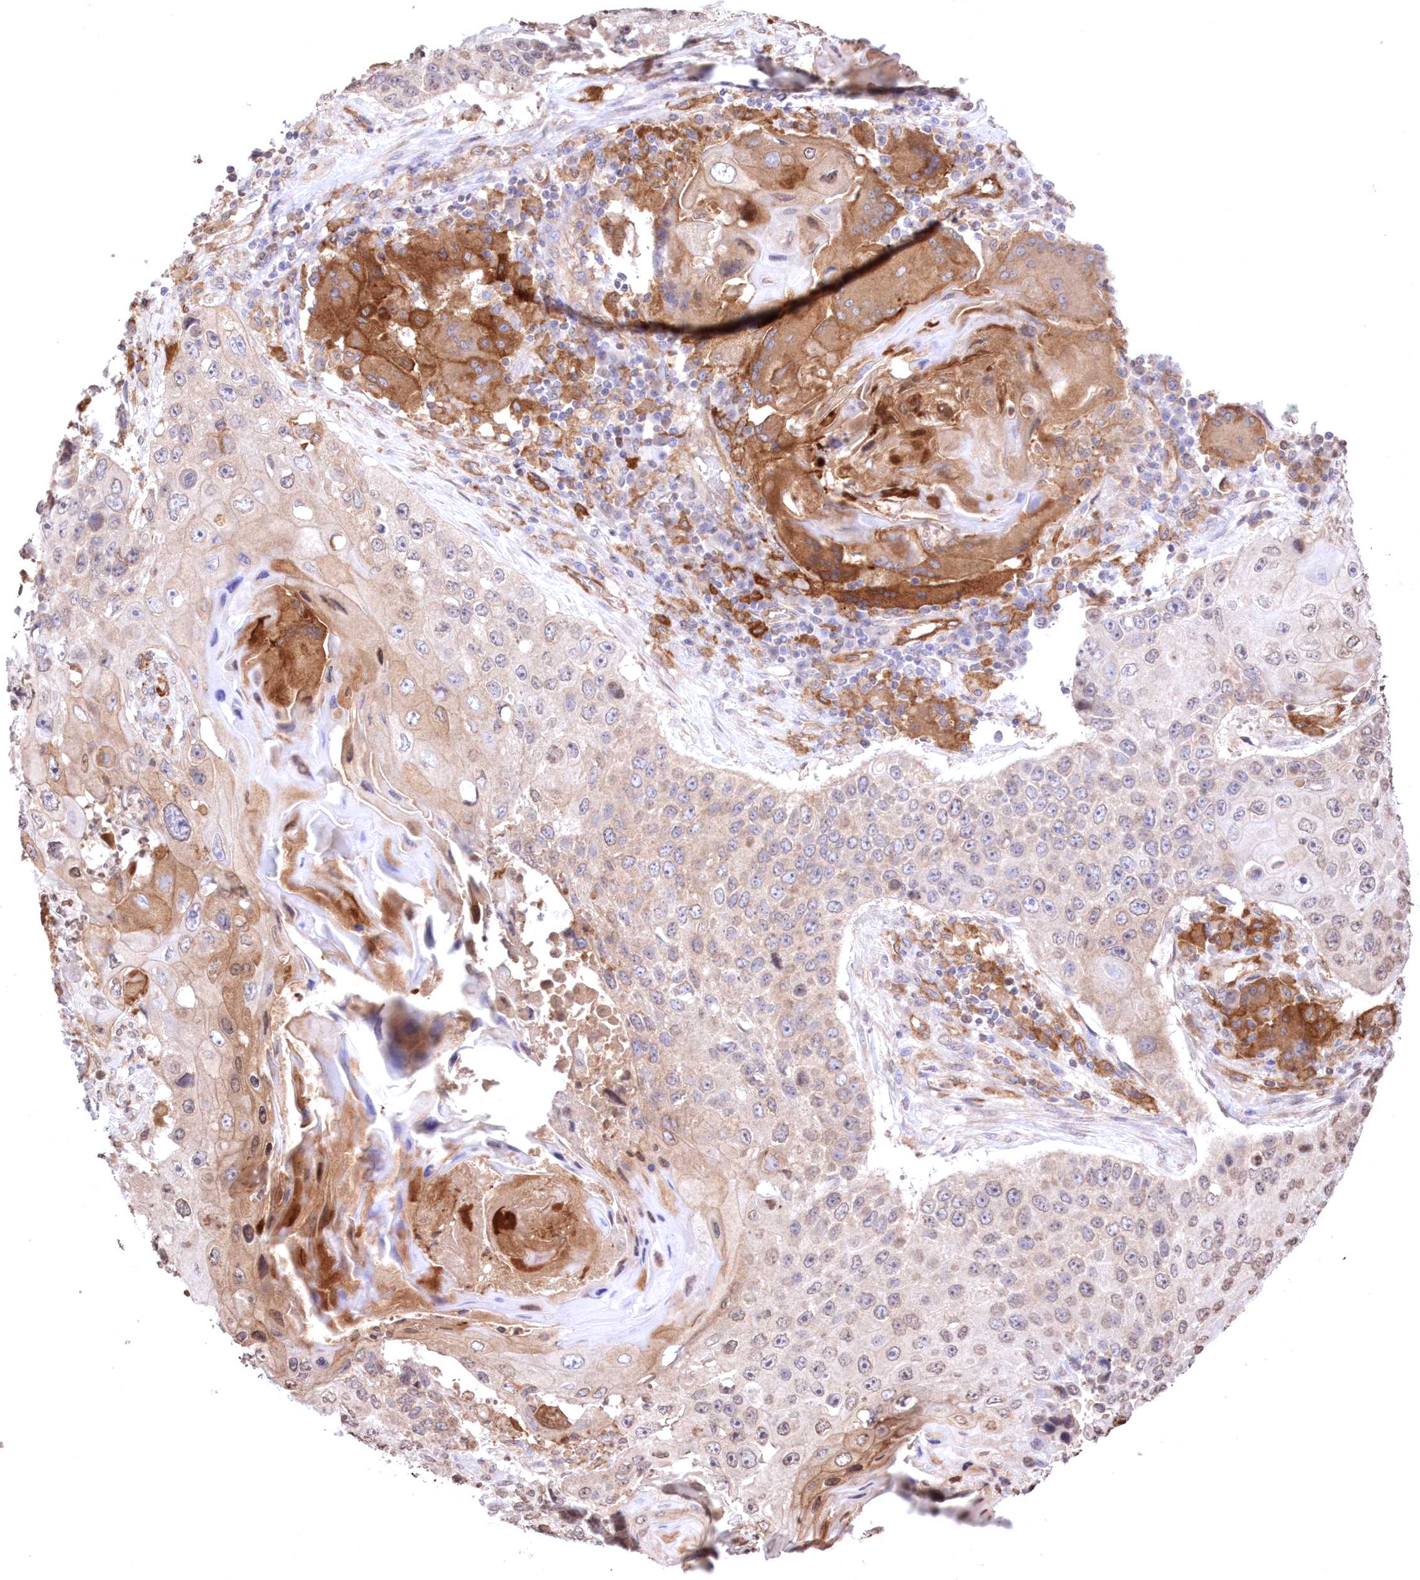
{"staining": {"intensity": "weak", "quantity": "<25%", "location": "cytoplasmic/membranous"}, "tissue": "lung cancer", "cell_type": "Tumor cells", "image_type": "cancer", "snomed": [{"axis": "morphology", "description": "Squamous cell carcinoma, NOS"}, {"axis": "topography", "description": "Lung"}], "caption": "Human lung cancer (squamous cell carcinoma) stained for a protein using immunohistochemistry (IHC) reveals no staining in tumor cells.", "gene": "FCHO2", "patient": {"sex": "male", "age": 61}}